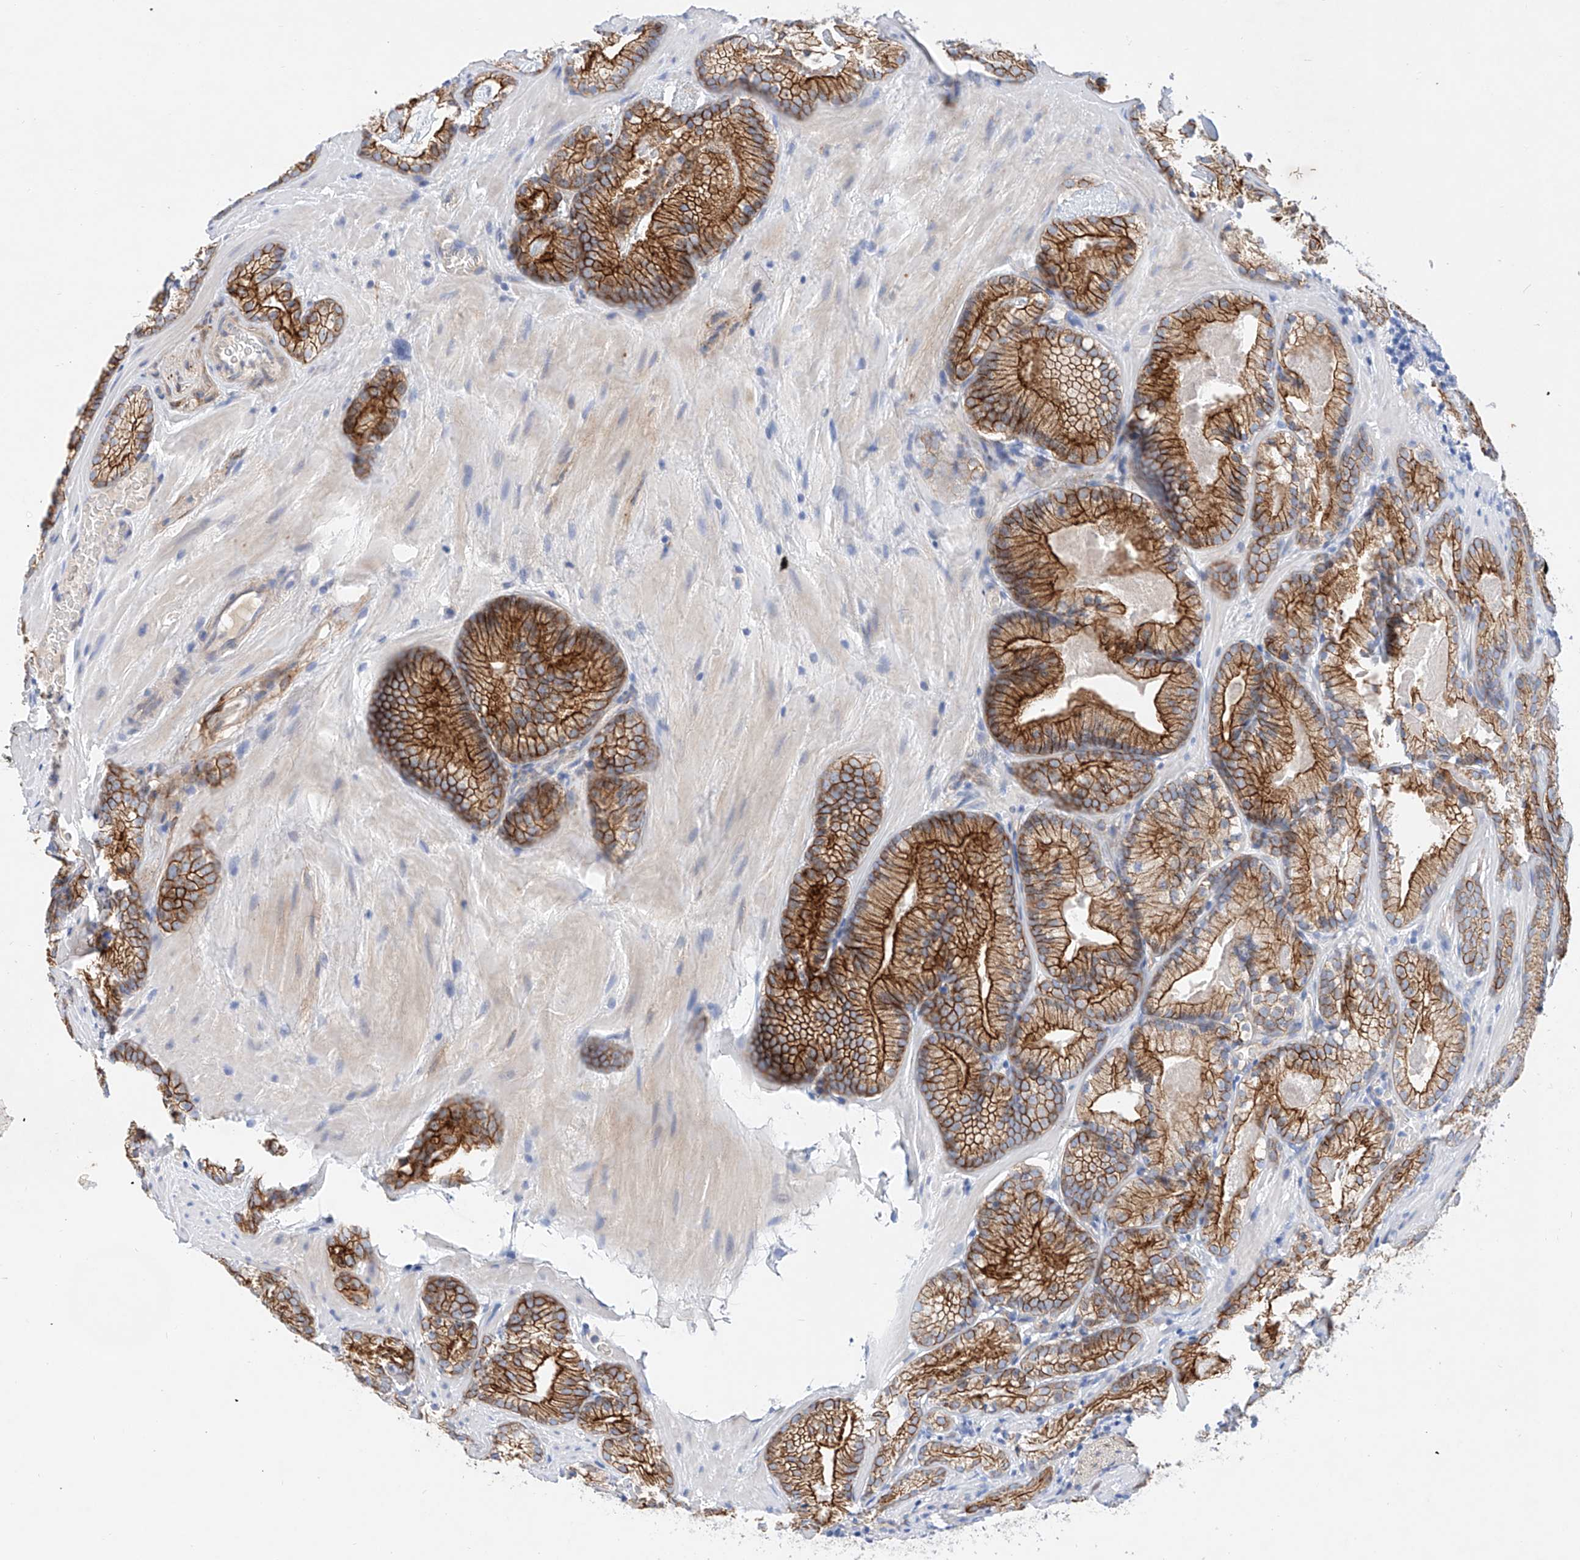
{"staining": {"intensity": "strong", "quantity": ">75%", "location": "cytoplasmic/membranous"}, "tissue": "prostate cancer", "cell_type": "Tumor cells", "image_type": "cancer", "snomed": [{"axis": "morphology", "description": "Adenocarcinoma, Low grade"}, {"axis": "topography", "description": "Prostate"}], "caption": "Protein expression analysis of prostate cancer demonstrates strong cytoplasmic/membranous expression in approximately >75% of tumor cells. (Stains: DAB (3,3'-diaminobenzidine) in brown, nuclei in blue, Microscopy: brightfield microscopy at high magnification).", "gene": "SBSPON", "patient": {"sex": "male", "age": 72}}